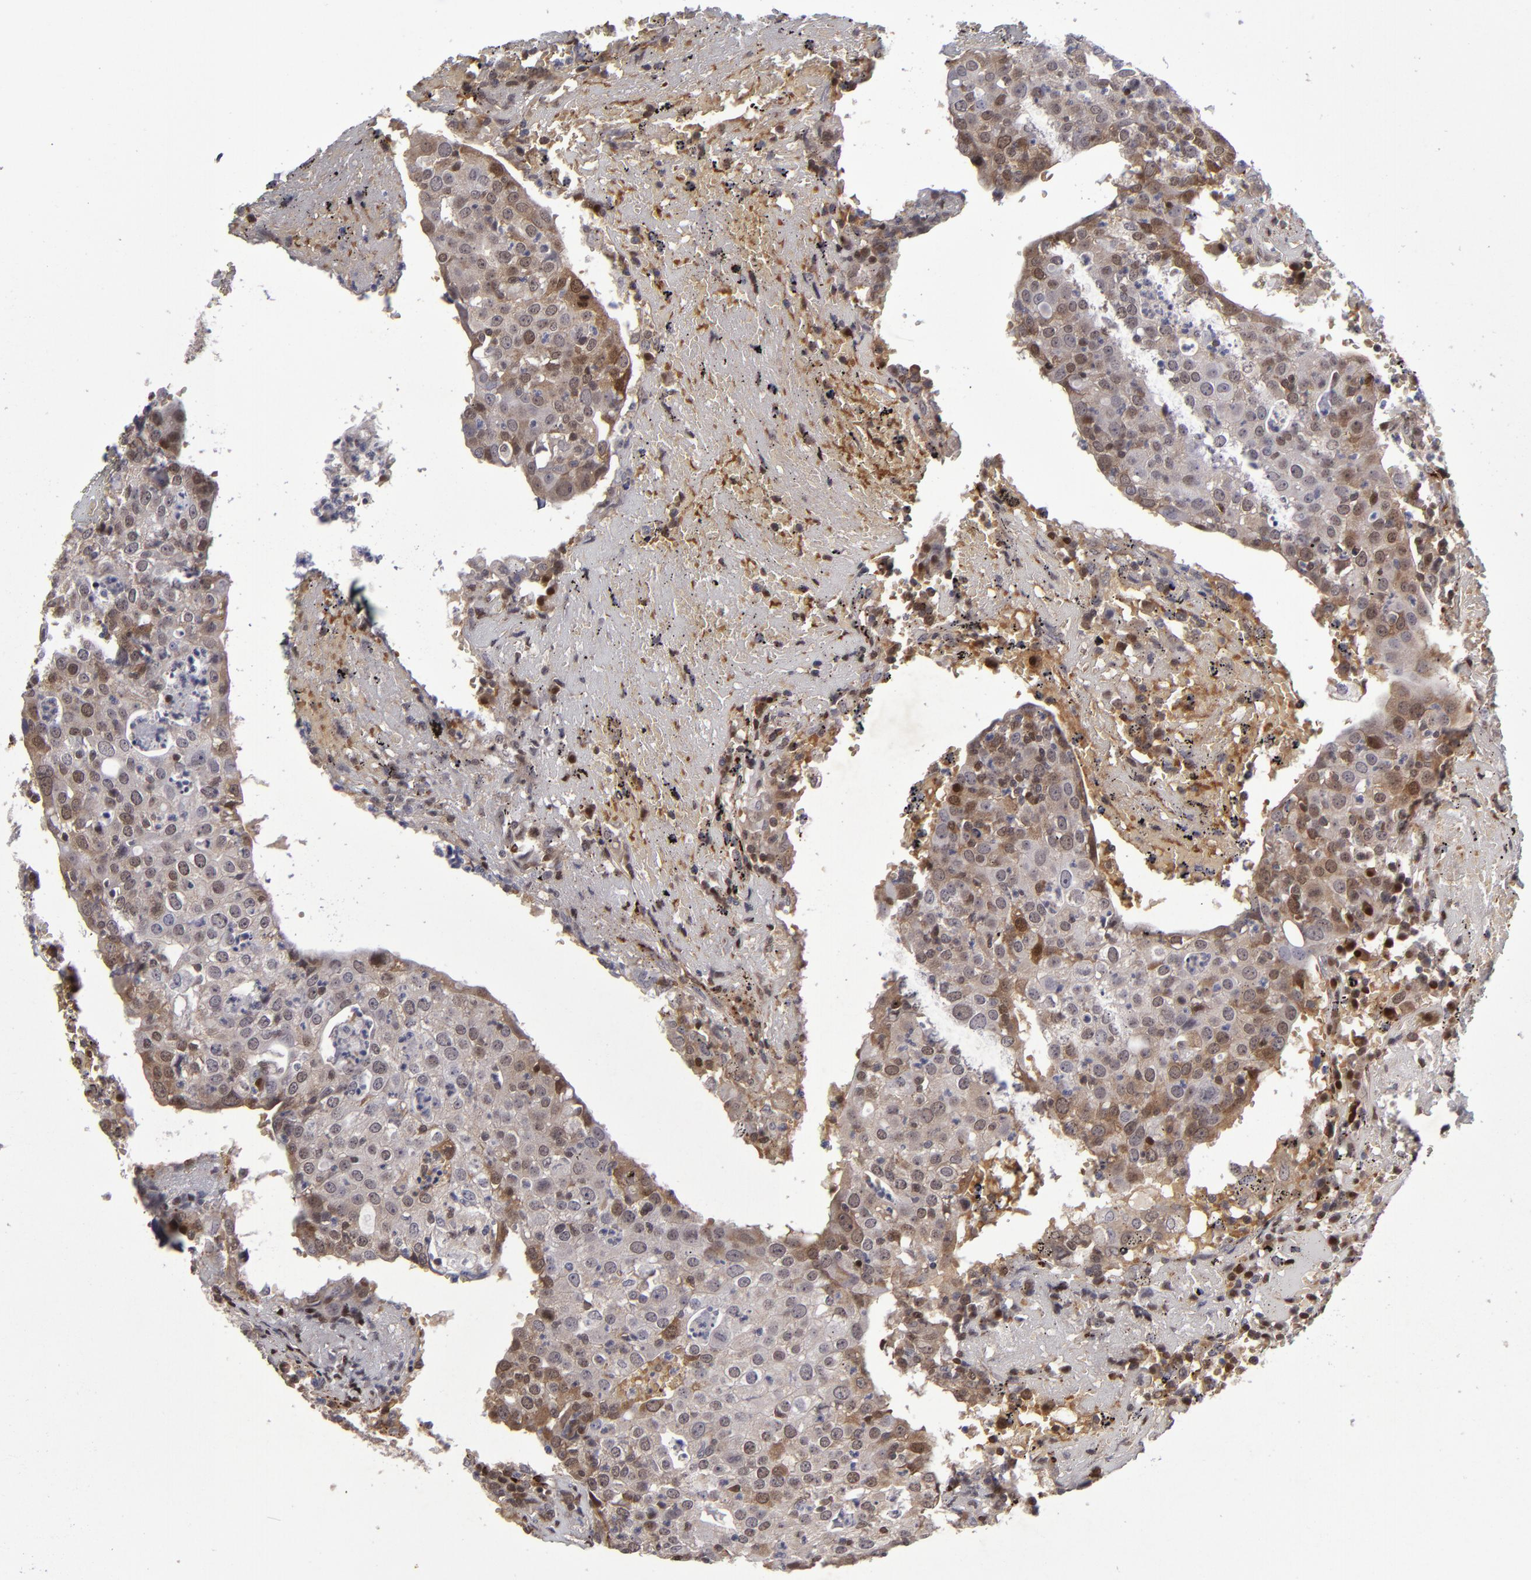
{"staining": {"intensity": "moderate", "quantity": "25%-75%", "location": "cytoplasmic/membranous,nuclear"}, "tissue": "head and neck cancer", "cell_type": "Tumor cells", "image_type": "cancer", "snomed": [{"axis": "morphology", "description": "Adenocarcinoma, NOS"}, {"axis": "topography", "description": "Salivary gland"}, {"axis": "topography", "description": "Head-Neck"}], "caption": "The immunohistochemical stain labels moderate cytoplasmic/membranous and nuclear positivity in tumor cells of head and neck adenocarcinoma tissue.", "gene": "MGMT", "patient": {"sex": "female", "age": 65}}